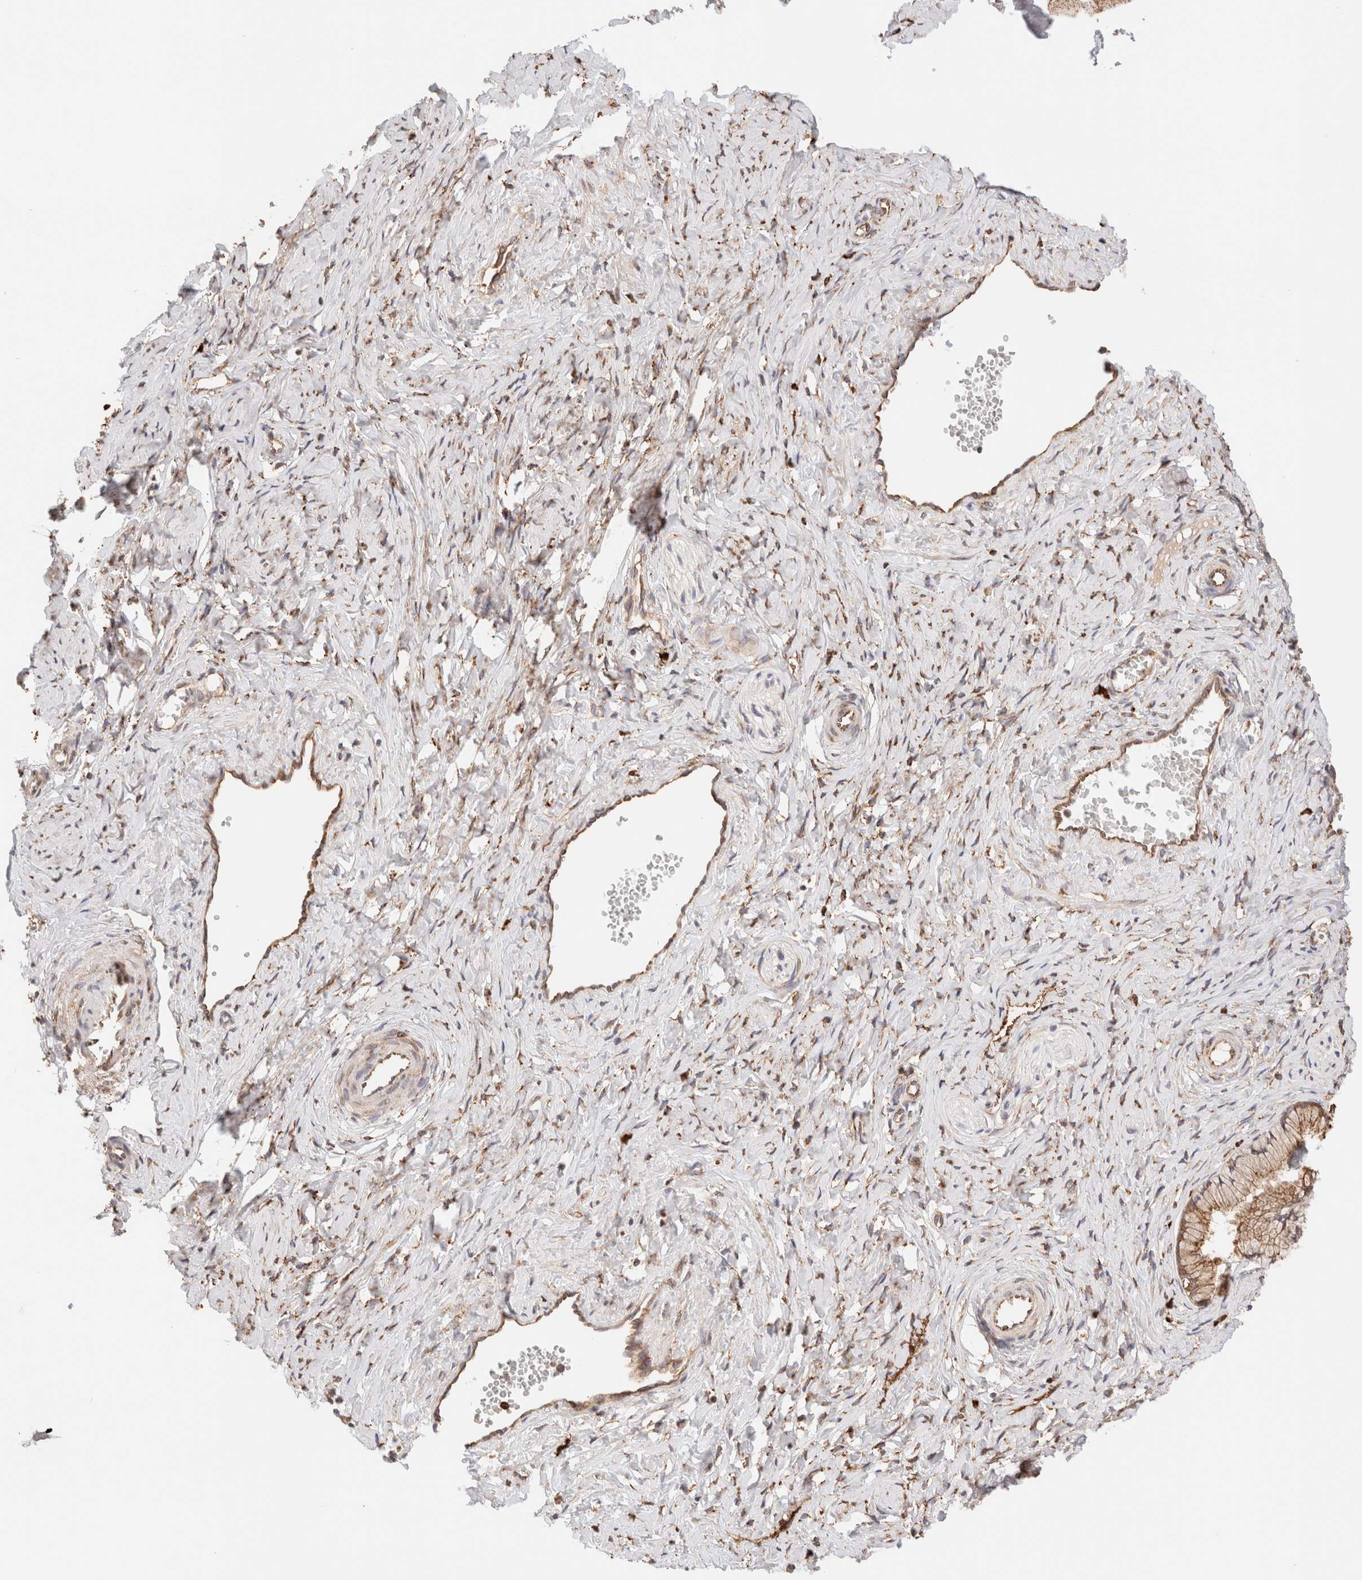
{"staining": {"intensity": "moderate", "quantity": ">75%", "location": "cytoplasmic/membranous"}, "tissue": "cervix", "cell_type": "Glandular cells", "image_type": "normal", "snomed": [{"axis": "morphology", "description": "Normal tissue, NOS"}, {"axis": "topography", "description": "Cervix"}], "caption": "About >75% of glandular cells in benign human cervix show moderate cytoplasmic/membranous protein expression as visualized by brown immunohistochemical staining.", "gene": "FER", "patient": {"sex": "female", "age": 27}}